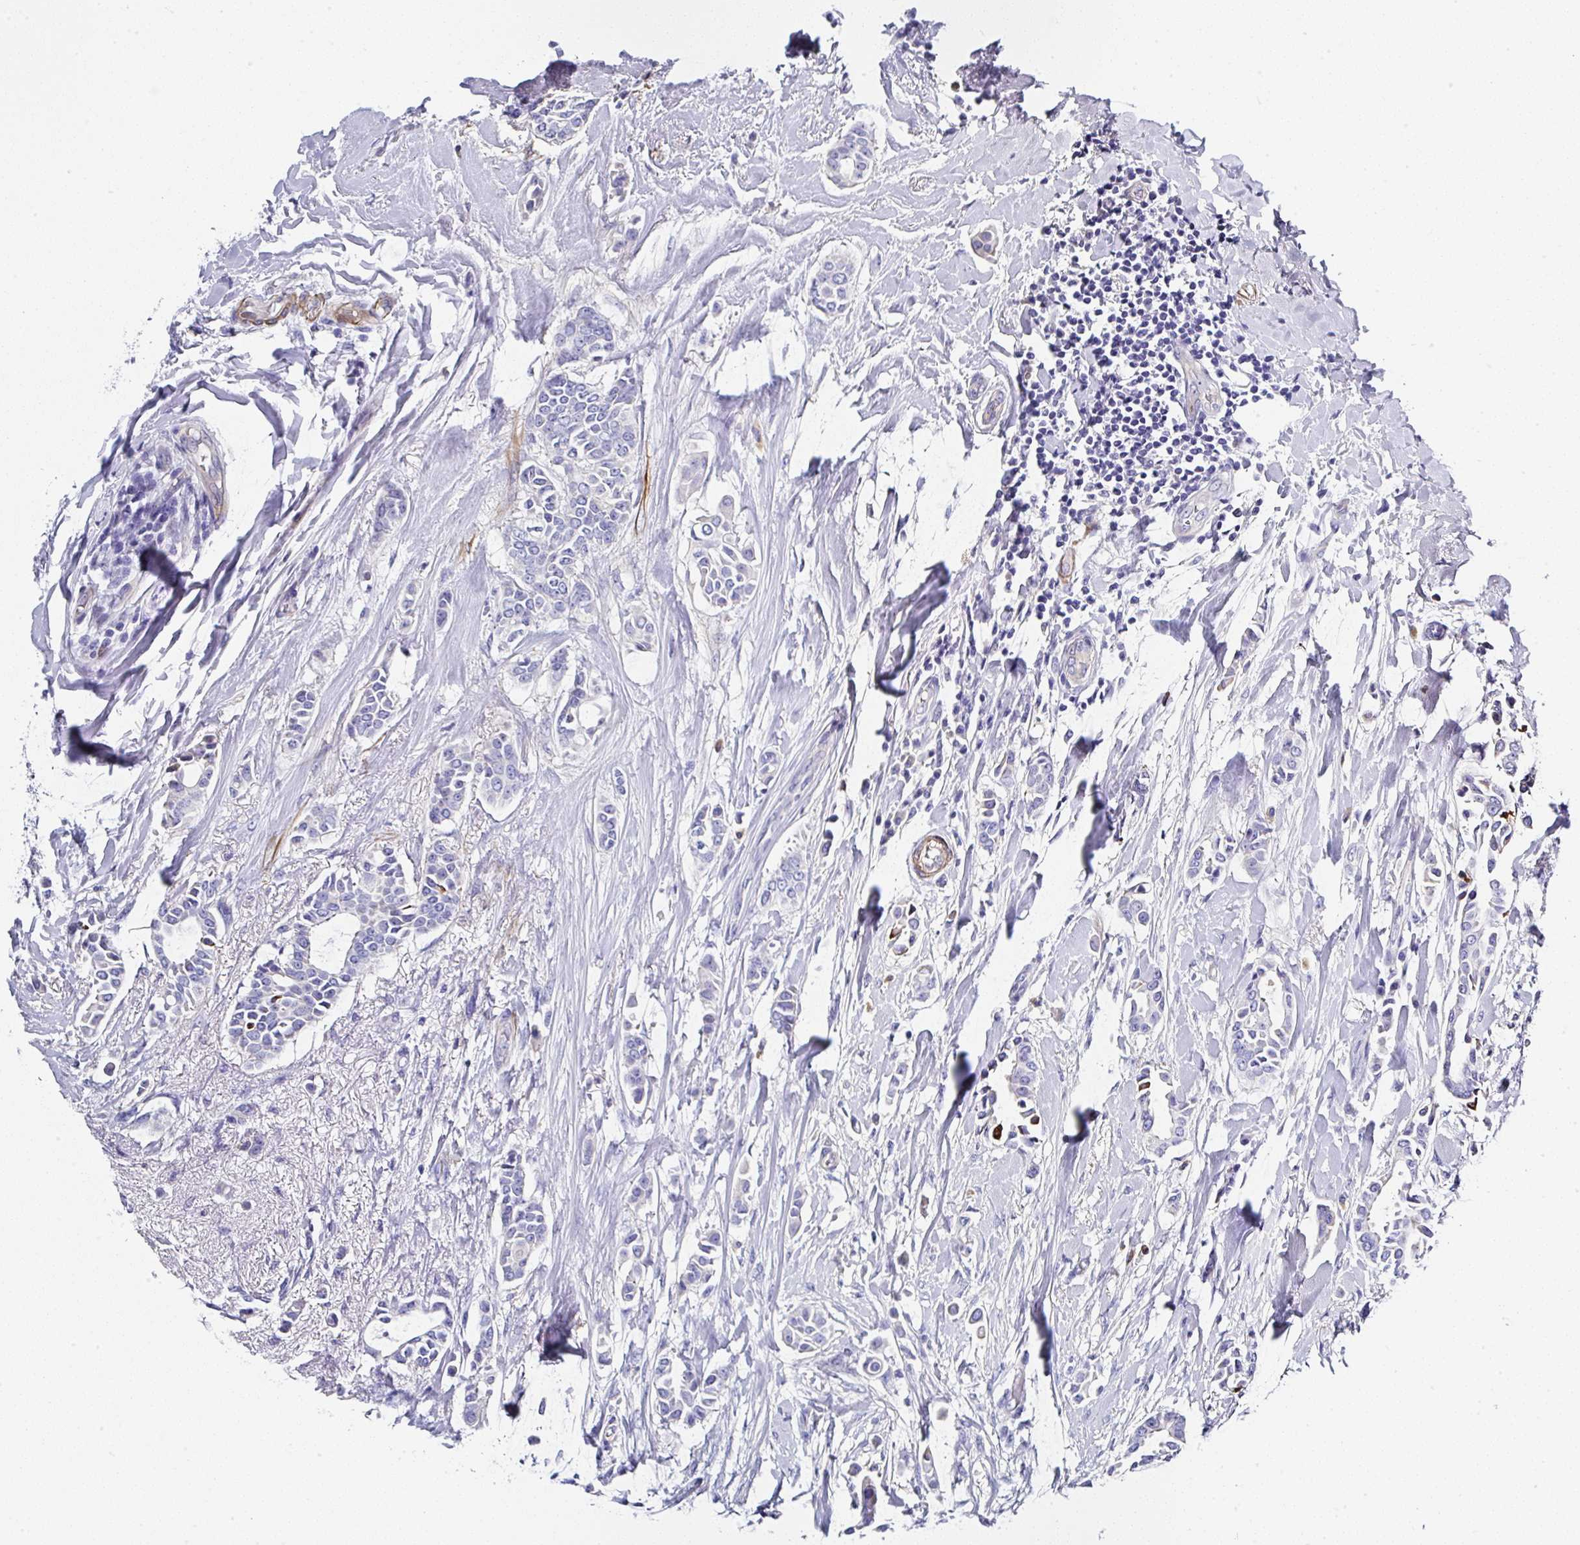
{"staining": {"intensity": "negative", "quantity": "none", "location": "none"}, "tissue": "breast cancer", "cell_type": "Tumor cells", "image_type": "cancer", "snomed": [{"axis": "morphology", "description": "Duct carcinoma"}, {"axis": "topography", "description": "Breast"}], "caption": "IHC of breast cancer (invasive ductal carcinoma) demonstrates no expression in tumor cells.", "gene": "PPFIA4", "patient": {"sex": "female", "age": 64}}